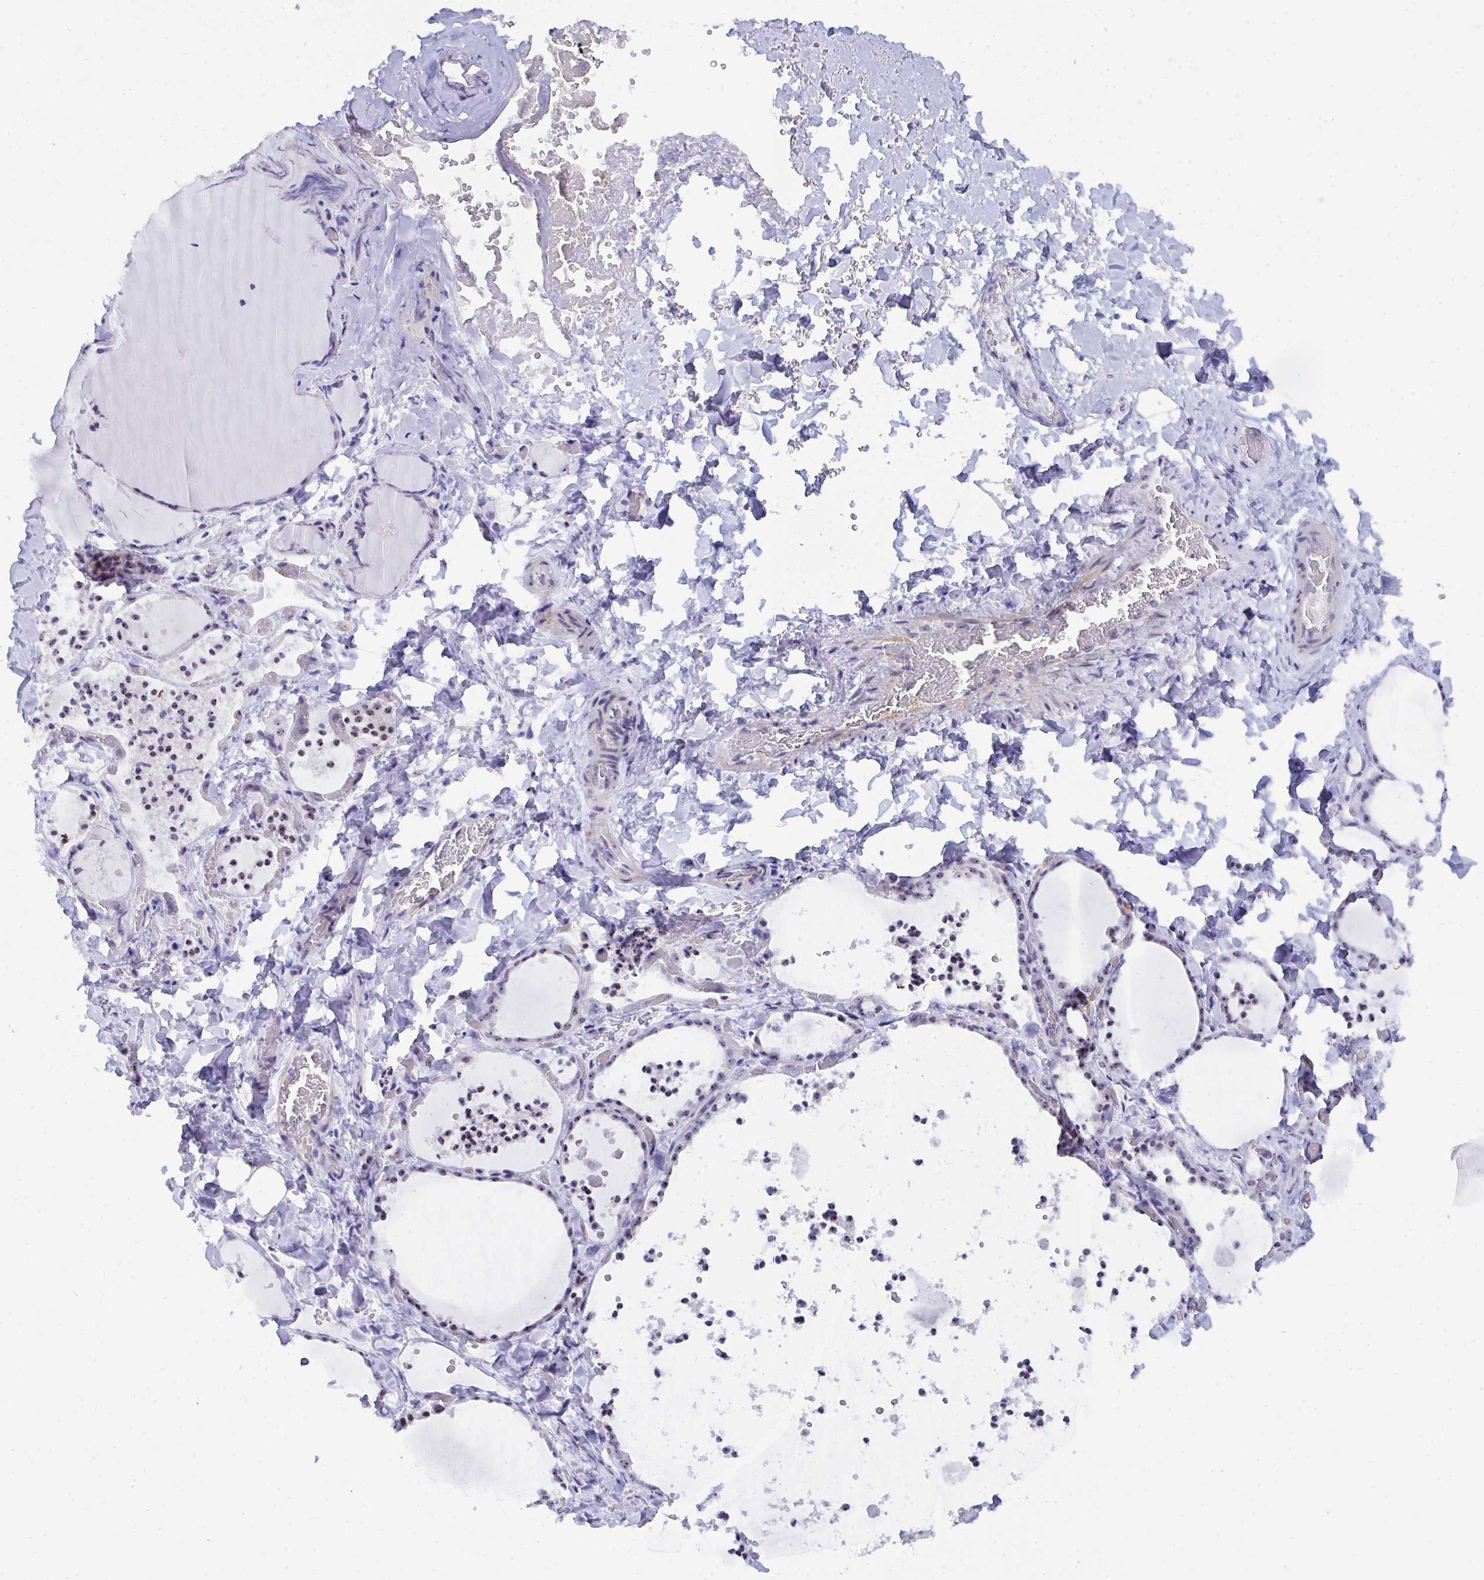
{"staining": {"intensity": "weak", "quantity": "25%-75%", "location": "nuclear"}, "tissue": "thyroid gland", "cell_type": "Glandular cells", "image_type": "normal", "snomed": [{"axis": "morphology", "description": "Normal tissue, NOS"}, {"axis": "topography", "description": "Thyroid gland"}], "caption": "Immunohistochemistry (IHC) micrograph of normal thyroid gland stained for a protein (brown), which shows low levels of weak nuclear expression in about 25%-75% of glandular cells.", "gene": "NOP10", "patient": {"sex": "female", "age": 22}}